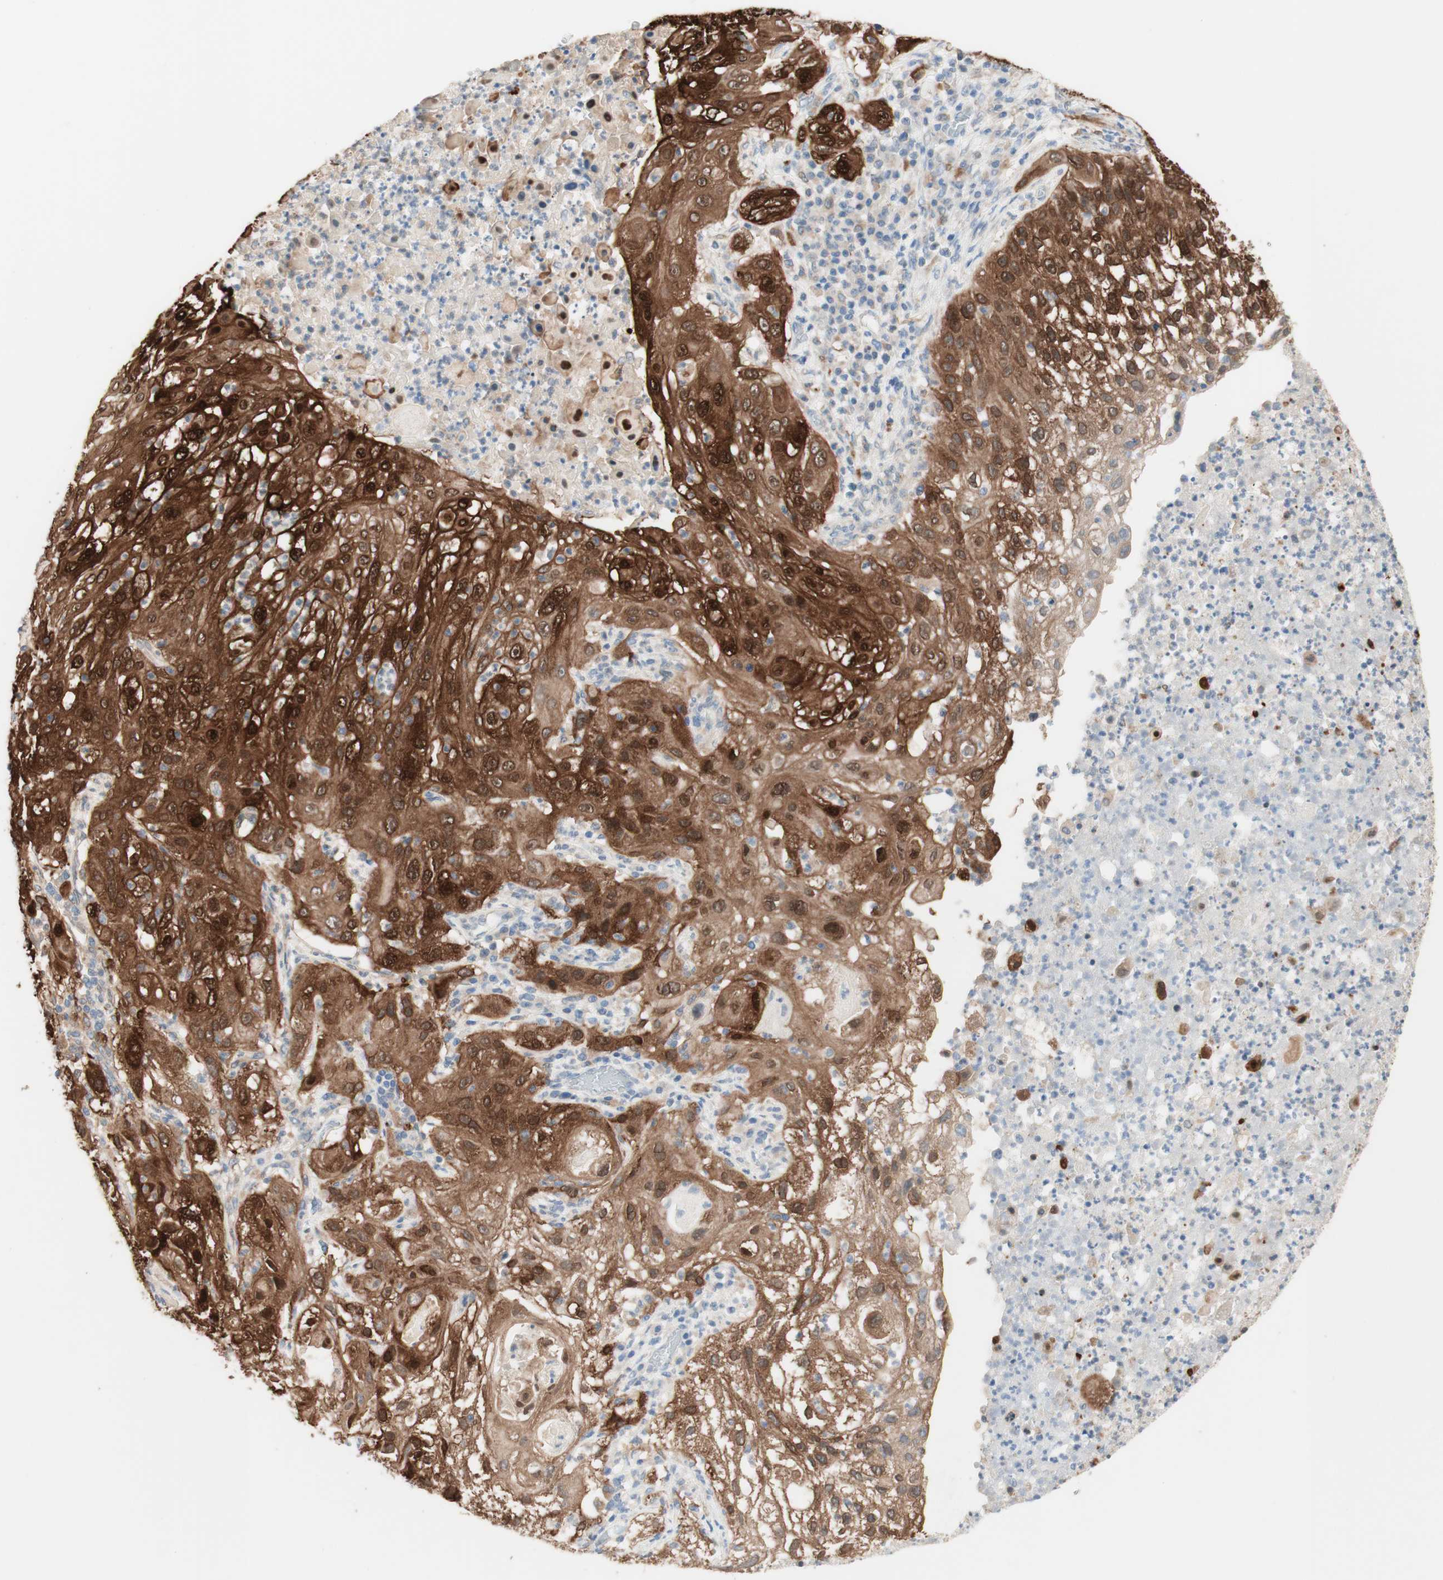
{"staining": {"intensity": "moderate", "quantity": ">75%", "location": "cytoplasmic/membranous,nuclear"}, "tissue": "lung cancer", "cell_type": "Tumor cells", "image_type": "cancer", "snomed": [{"axis": "morphology", "description": "Inflammation, NOS"}, {"axis": "morphology", "description": "Squamous cell carcinoma, NOS"}, {"axis": "topography", "description": "Lymph node"}, {"axis": "topography", "description": "Soft tissue"}, {"axis": "topography", "description": "Lung"}], "caption": "Protein expression analysis of human lung cancer (squamous cell carcinoma) reveals moderate cytoplasmic/membranous and nuclear staining in about >75% of tumor cells.", "gene": "COMT", "patient": {"sex": "male", "age": 66}}